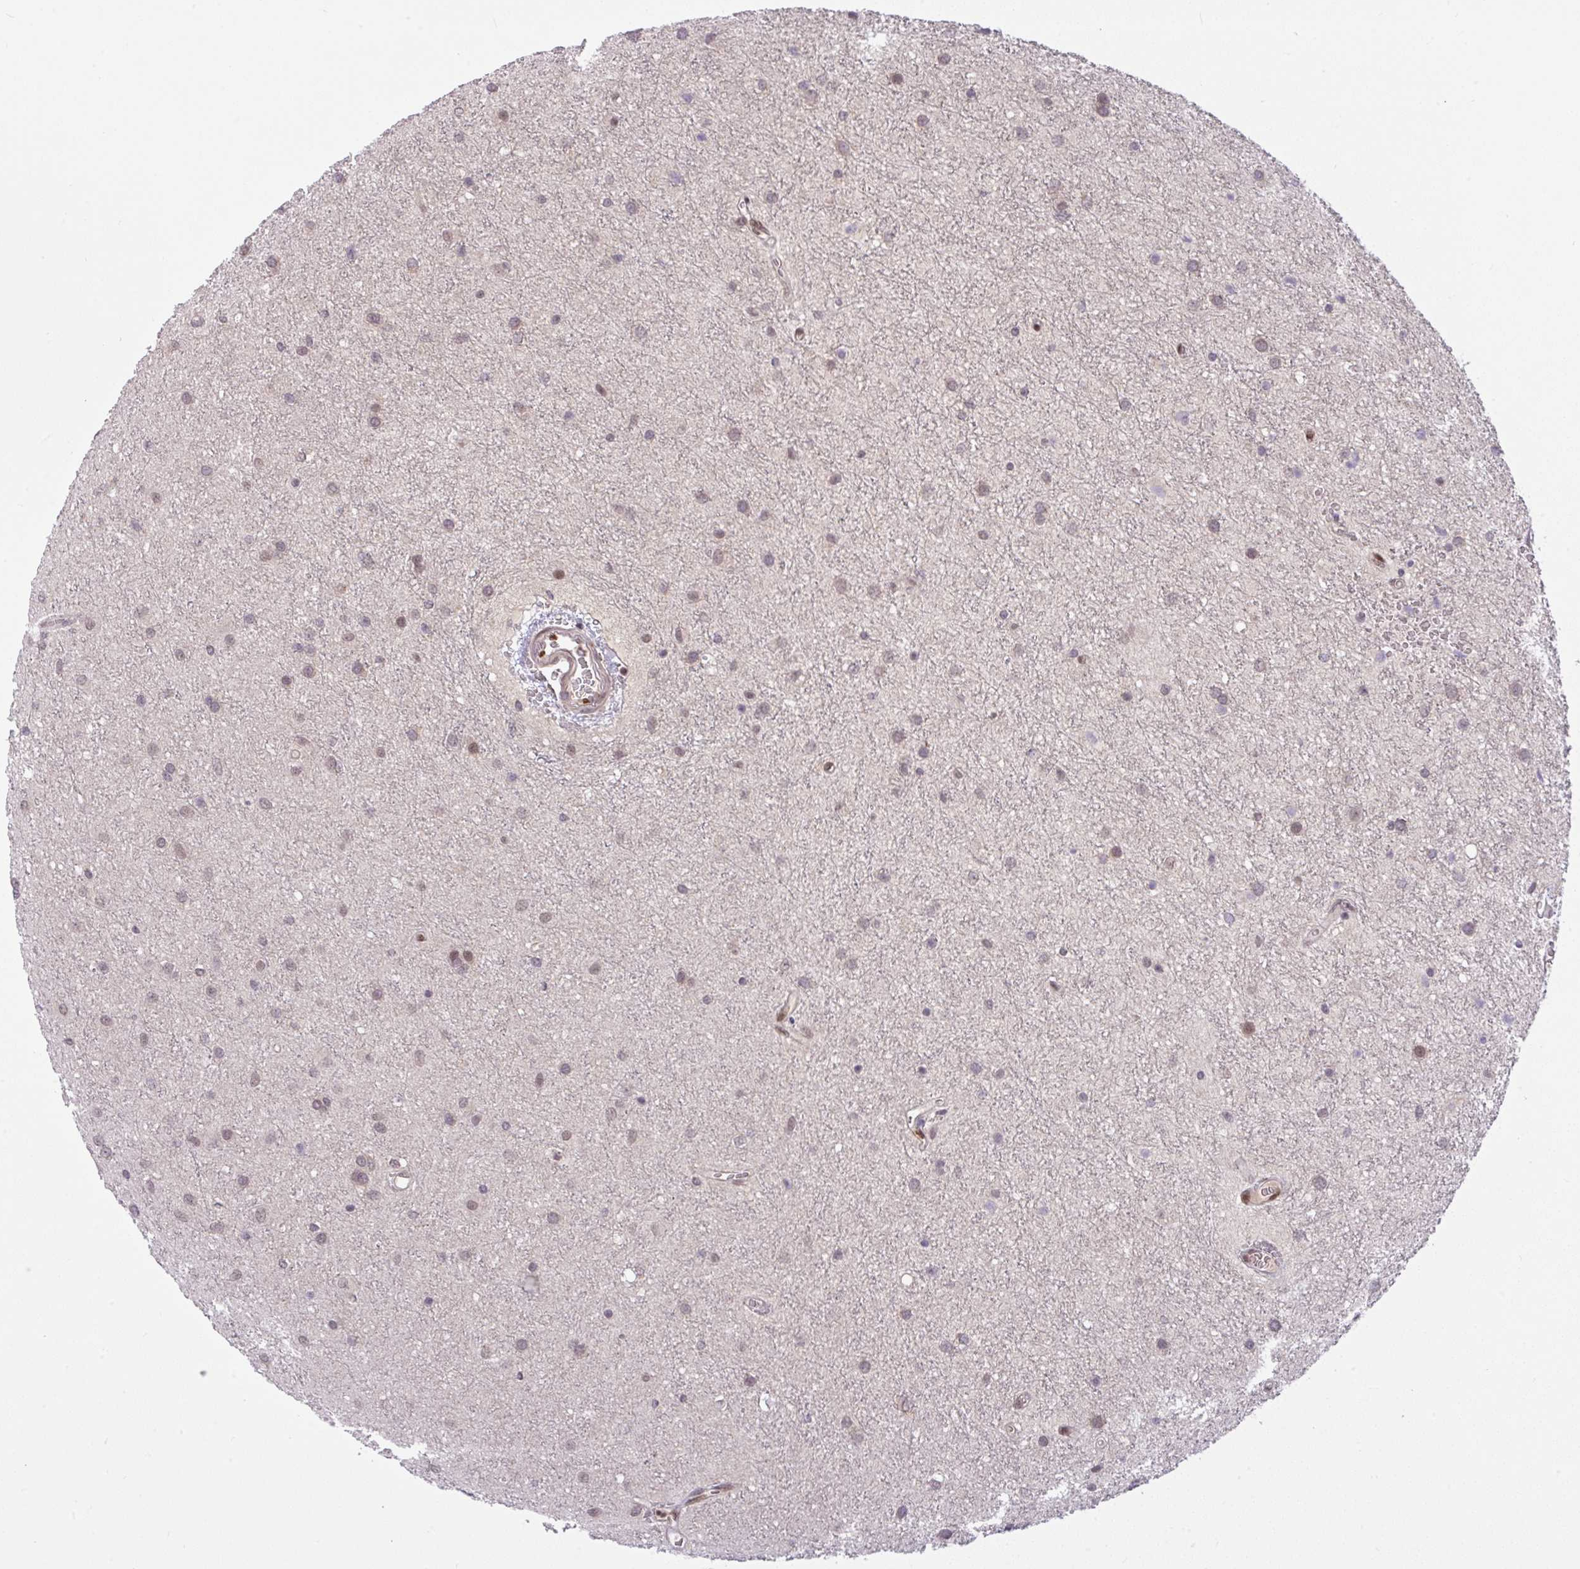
{"staining": {"intensity": "weak", "quantity": ">75%", "location": "nuclear"}, "tissue": "glioma", "cell_type": "Tumor cells", "image_type": "cancer", "snomed": [{"axis": "morphology", "description": "Glioma, malignant, Low grade"}, {"axis": "topography", "description": "Cerebellum"}], "caption": "High-power microscopy captured an immunohistochemistry image of malignant glioma (low-grade), revealing weak nuclear staining in approximately >75% of tumor cells.", "gene": "KLF2", "patient": {"sex": "female", "age": 5}}